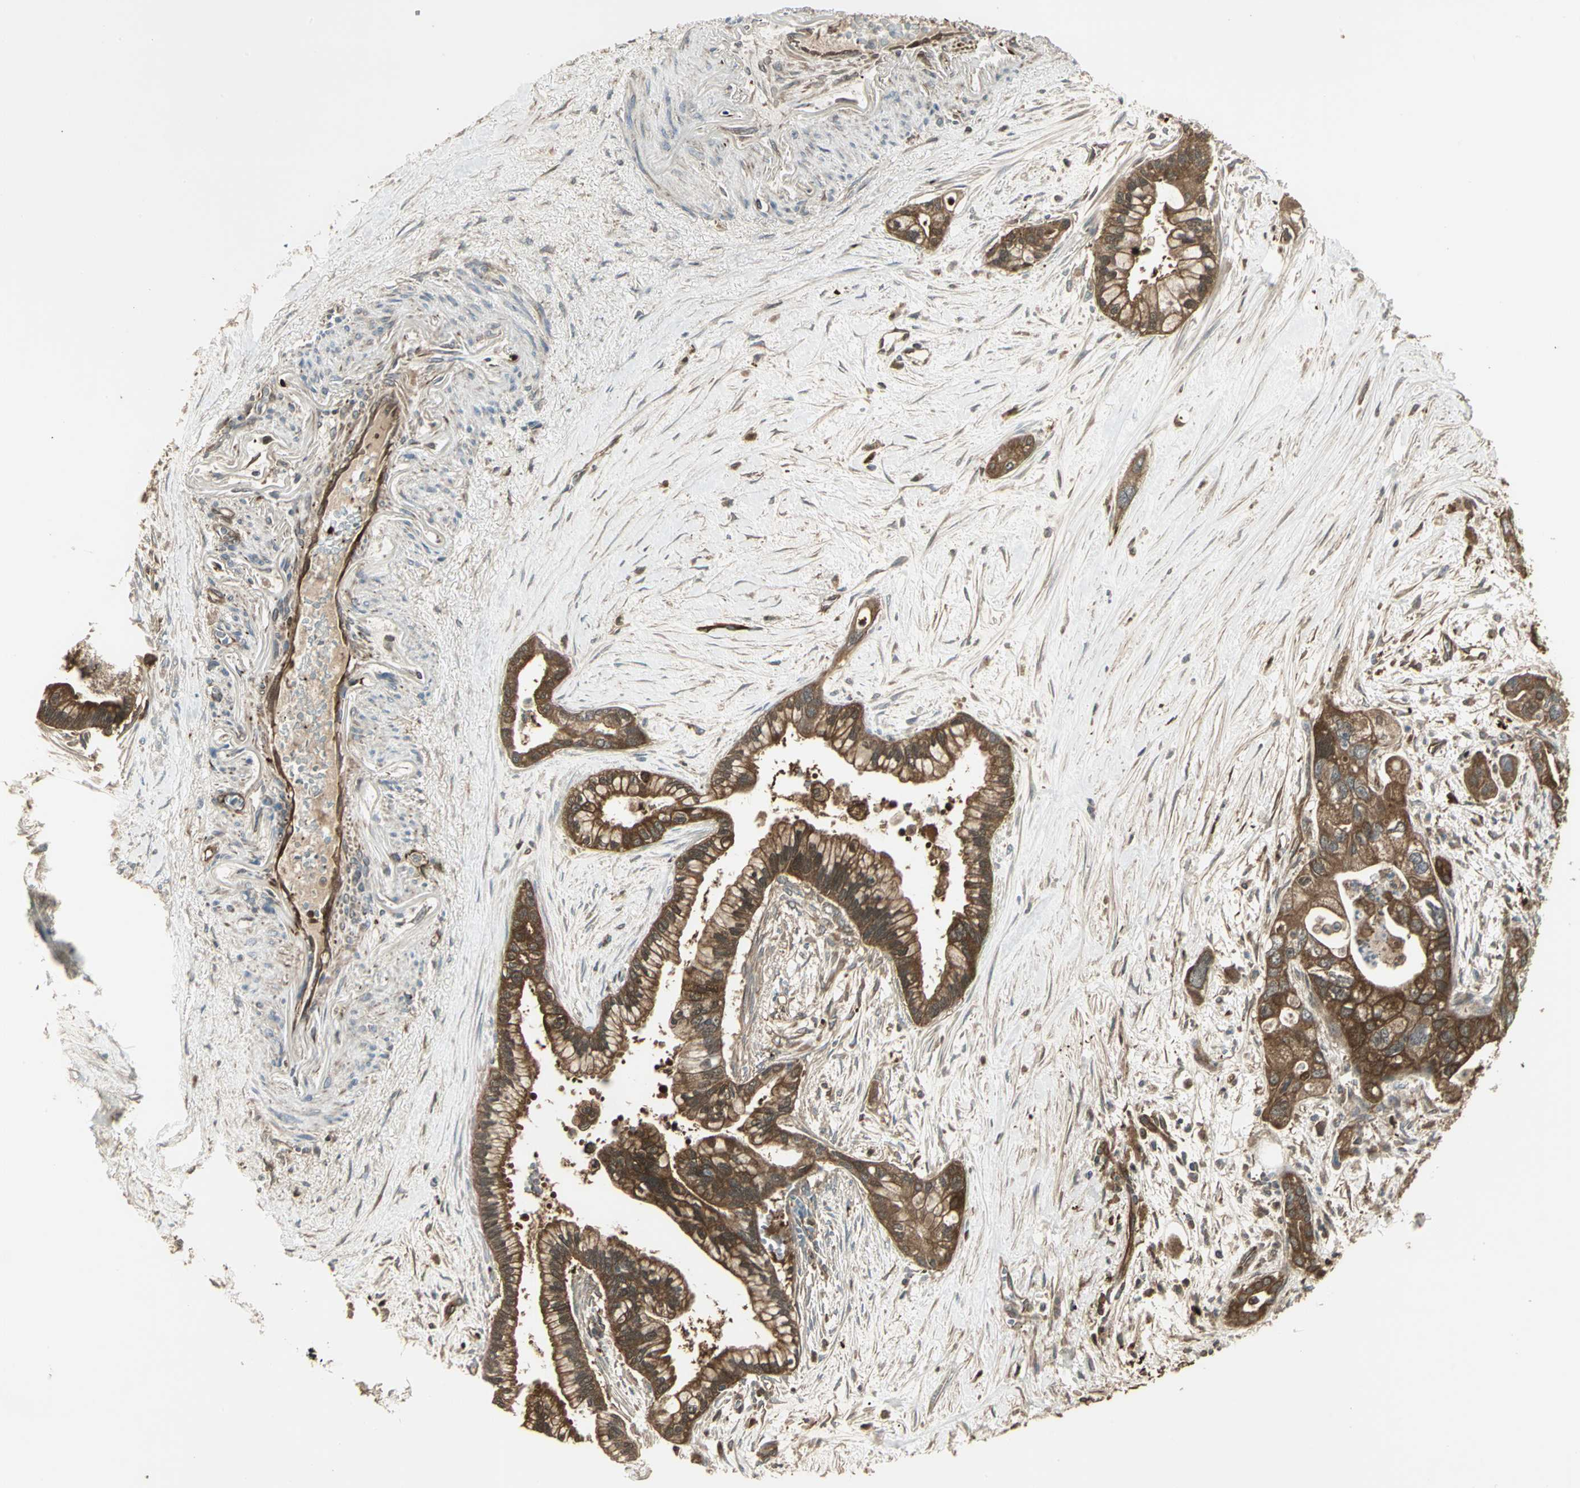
{"staining": {"intensity": "strong", "quantity": ">75%", "location": "cytoplasmic/membranous"}, "tissue": "pancreatic cancer", "cell_type": "Tumor cells", "image_type": "cancer", "snomed": [{"axis": "morphology", "description": "Adenocarcinoma, NOS"}, {"axis": "topography", "description": "Pancreas"}], "caption": "This photomicrograph shows pancreatic adenocarcinoma stained with immunohistochemistry to label a protein in brown. The cytoplasmic/membranous of tumor cells show strong positivity for the protein. Nuclei are counter-stained blue.", "gene": "PRXL2B", "patient": {"sex": "male", "age": 70}}